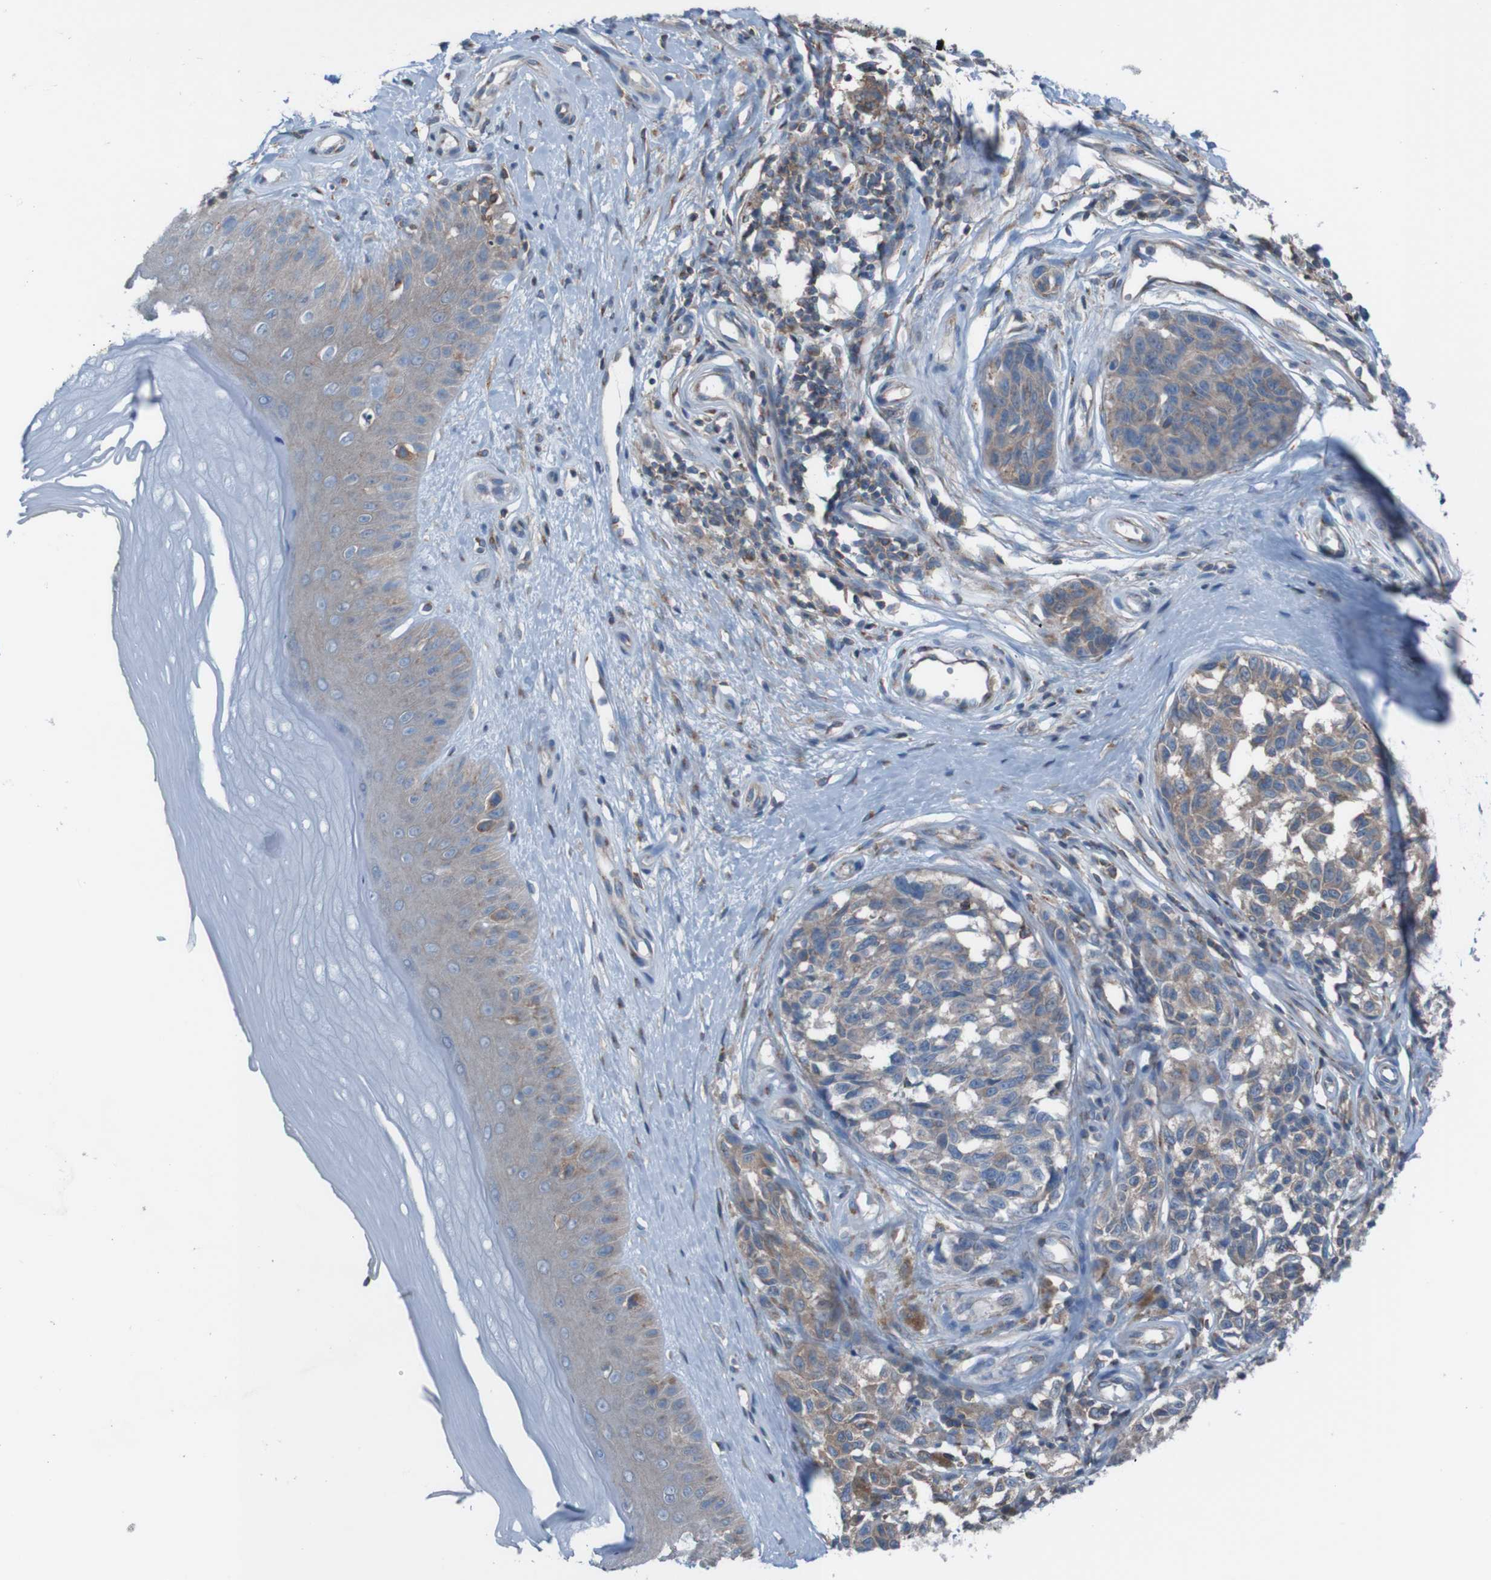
{"staining": {"intensity": "moderate", "quantity": ">75%", "location": "cytoplasmic/membranous"}, "tissue": "melanoma", "cell_type": "Tumor cells", "image_type": "cancer", "snomed": [{"axis": "morphology", "description": "Malignant melanoma, NOS"}, {"axis": "topography", "description": "Skin"}], "caption": "Malignant melanoma was stained to show a protein in brown. There is medium levels of moderate cytoplasmic/membranous staining in about >75% of tumor cells.", "gene": "MINAR1", "patient": {"sex": "female", "age": 64}}